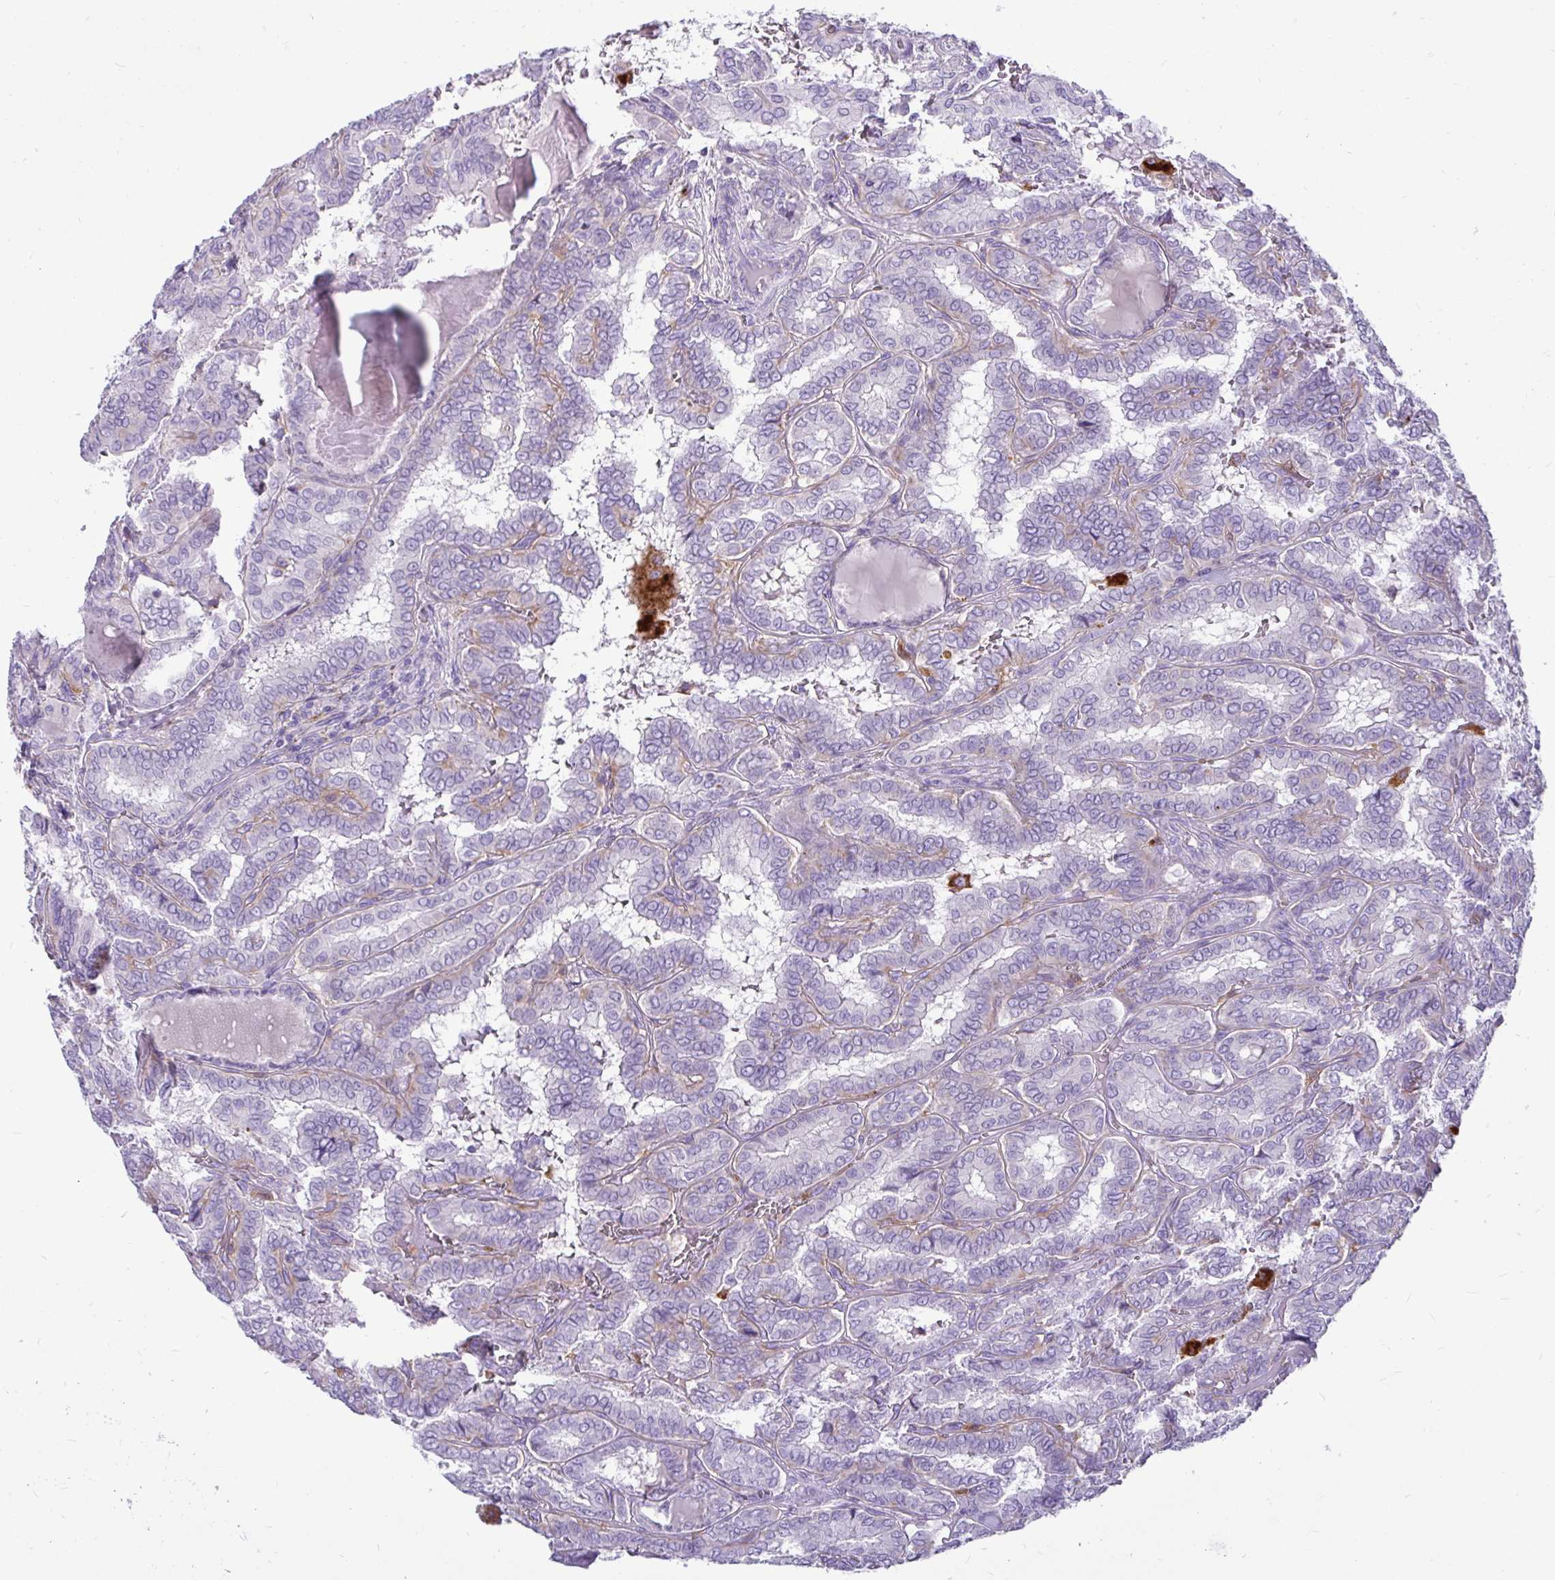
{"staining": {"intensity": "negative", "quantity": "none", "location": "none"}, "tissue": "thyroid cancer", "cell_type": "Tumor cells", "image_type": "cancer", "snomed": [{"axis": "morphology", "description": "Papillary adenocarcinoma, NOS"}, {"axis": "topography", "description": "Thyroid gland"}], "caption": "IHC histopathology image of neoplastic tissue: thyroid papillary adenocarcinoma stained with DAB shows no significant protein positivity in tumor cells.", "gene": "CTSZ", "patient": {"sex": "female", "age": 46}}